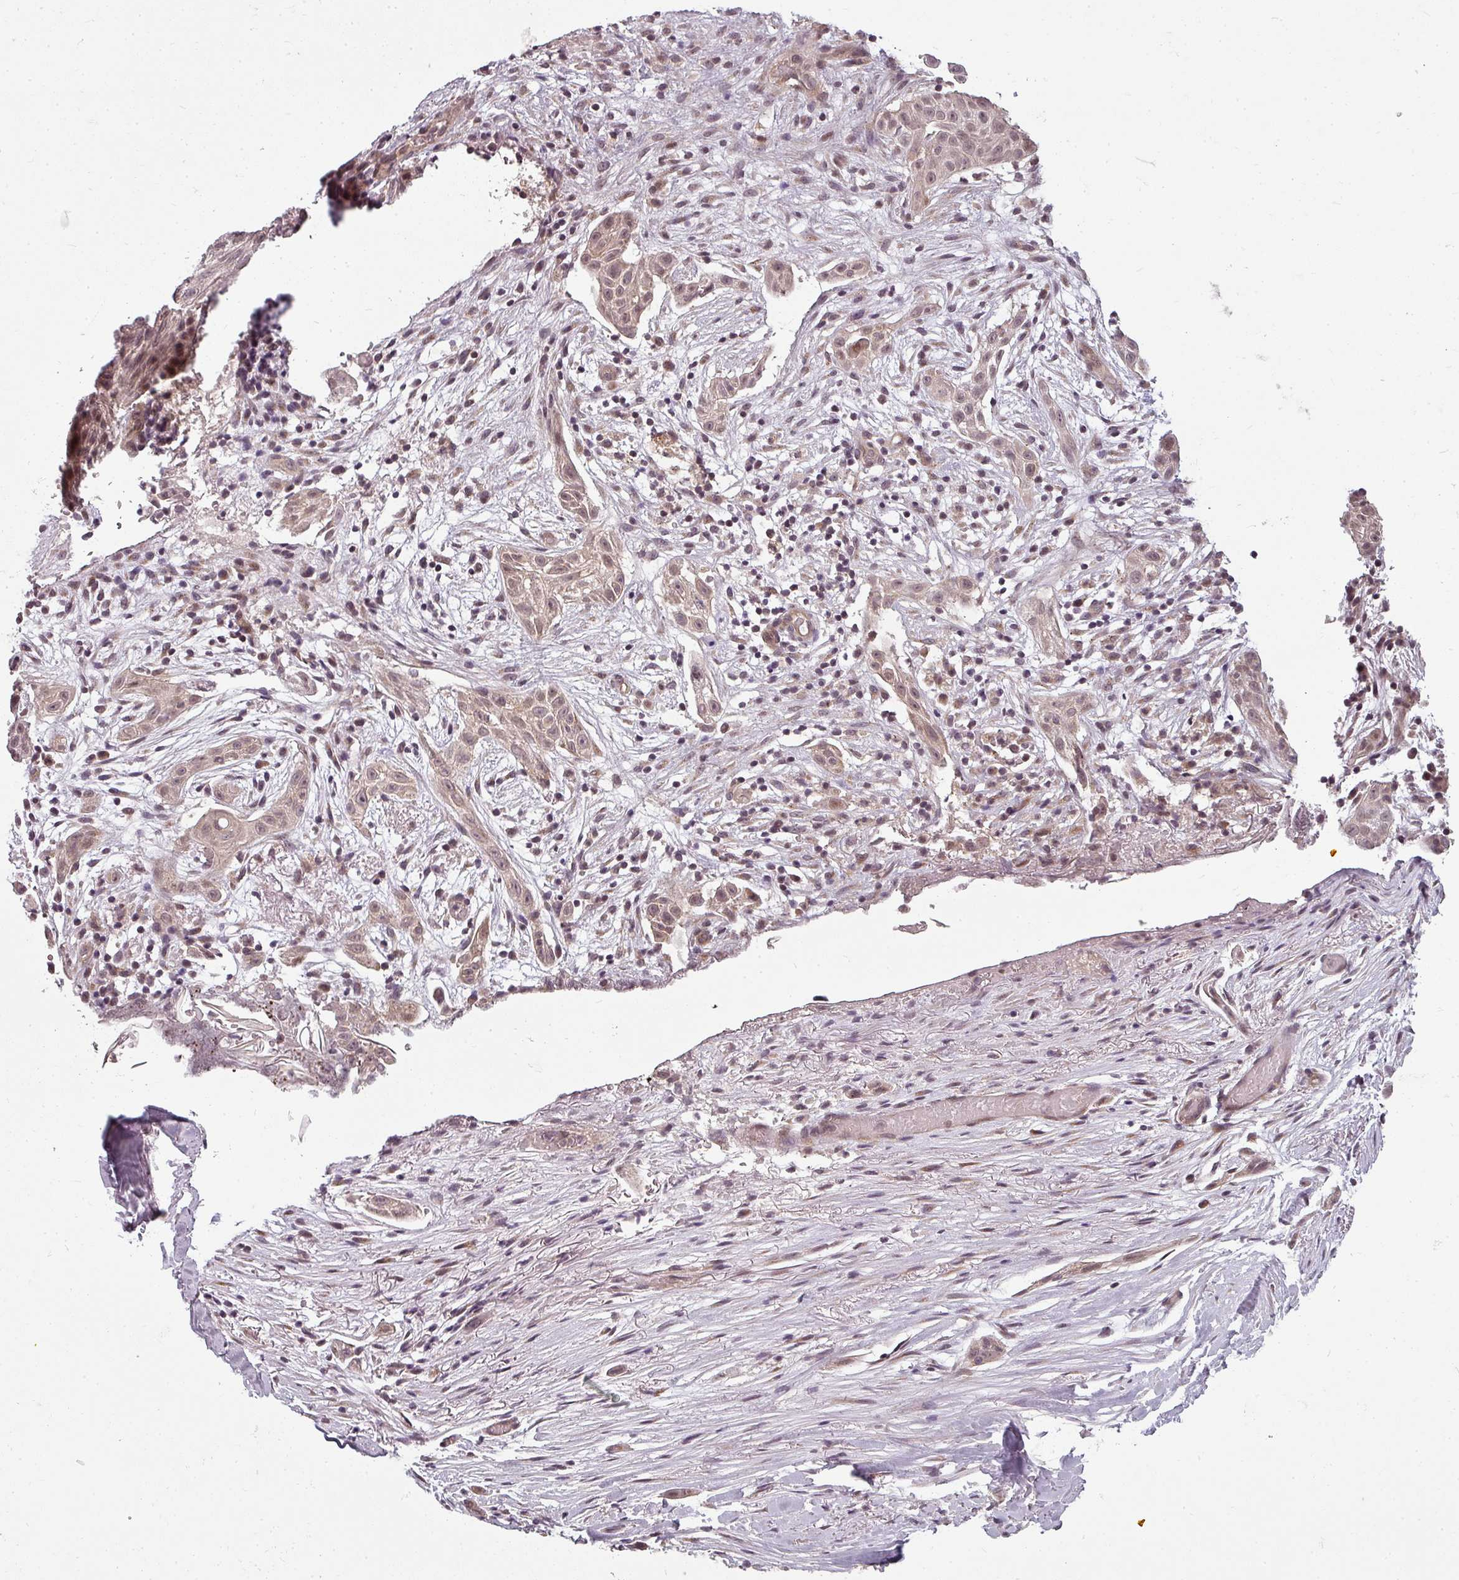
{"staining": {"intensity": "weak", "quantity": "25%-75%", "location": "cytoplasmic/membranous"}, "tissue": "adipose tissue", "cell_type": "Adipocytes", "image_type": "normal", "snomed": [{"axis": "morphology", "description": "Normal tissue, NOS"}, {"axis": "morphology", "description": "Basal cell carcinoma"}, {"axis": "topography", "description": "Skin"}], "caption": "The immunohistochemical stain labels weak cytoplasmic/membranous expression in adipocytes of unremarkable adipose tissue. Nuclei are stained in blue.", "gene": "CLIC1", "patient": {"sex": "female", "age": 89}}